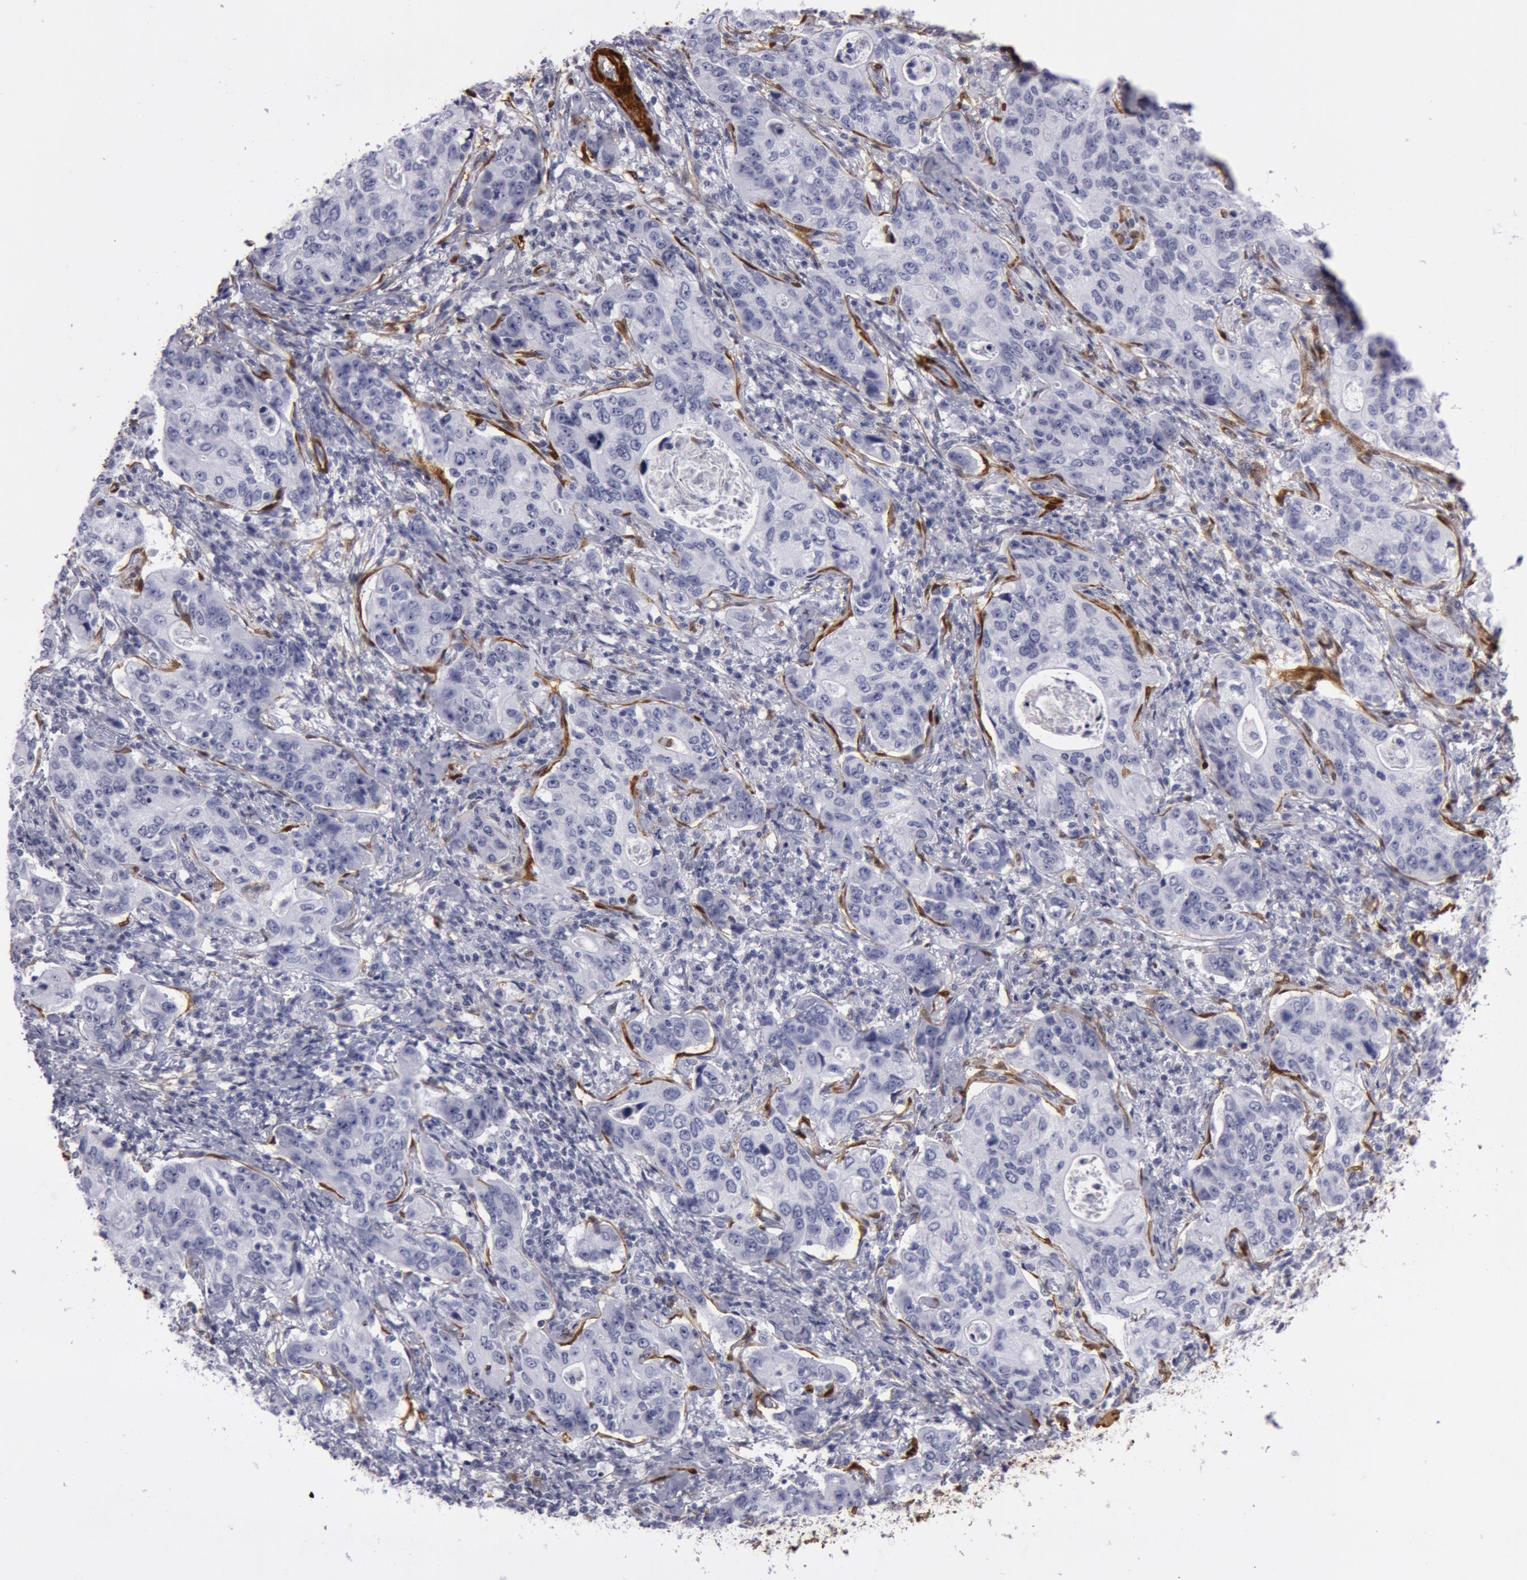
{"staining": {"intensity": "negative", "quantity": "none", "location": "none"}, "tissue": "stomach cancer", "cell_type": "Tumor cells", "image_type": "cancer", "snomed": [{"axis": "morphology", "description": "Adenocarcinoma, NOS"}, {"axis": "topography", "description": "Esophagus"}, {"axis": "topography", "description": "Stomach"}], "caption": "IHC image of neoplastic tissue: stomach adenocarcinoma stained with DAB shows no significant protein expression in tumor cells.", "gene": "TAGLN", "patient": {"sex": "male", "age": 74}}